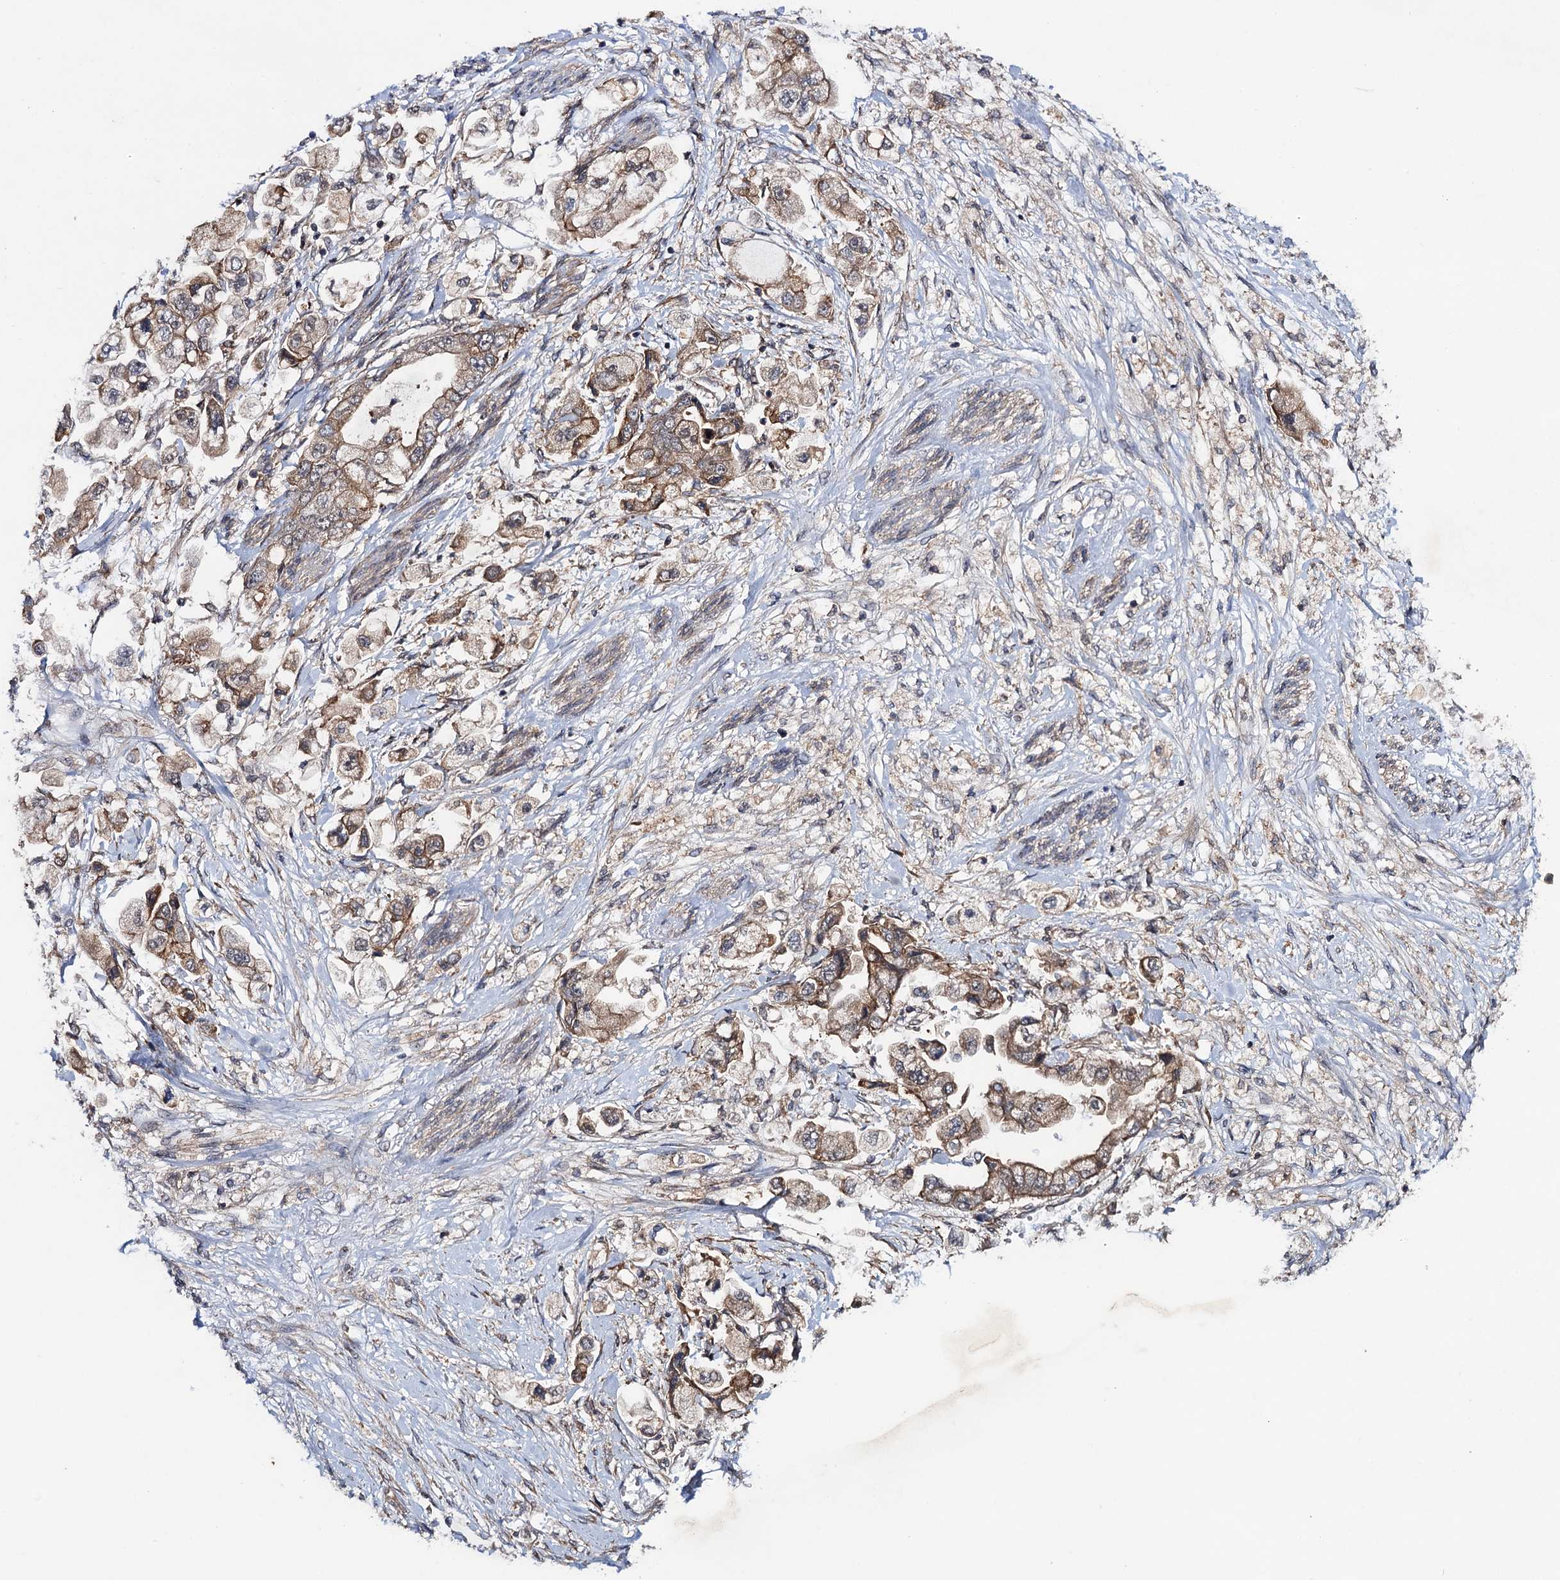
{"staining": {"intensity": "moderate", "quantity": ">75%", "location": "cytoplasmic/membranous"}, "tissue": "stomach cancer", "cell_type": "Tumor cells", "image_type": "cancer", "snomed": [{"axis": "morphology", "description": "Adenocarcinoma, NOS"}, {"axis": "topography", "description": "Stomach"}], "caption": "Stomach cancer stained with a brown dye demonstrates moderate cytoplasmic/membranous positive staining in approximately >75% of tumor cells.", "gene": "HAUS1", "patient": {"sex": "male", "age": 62}}